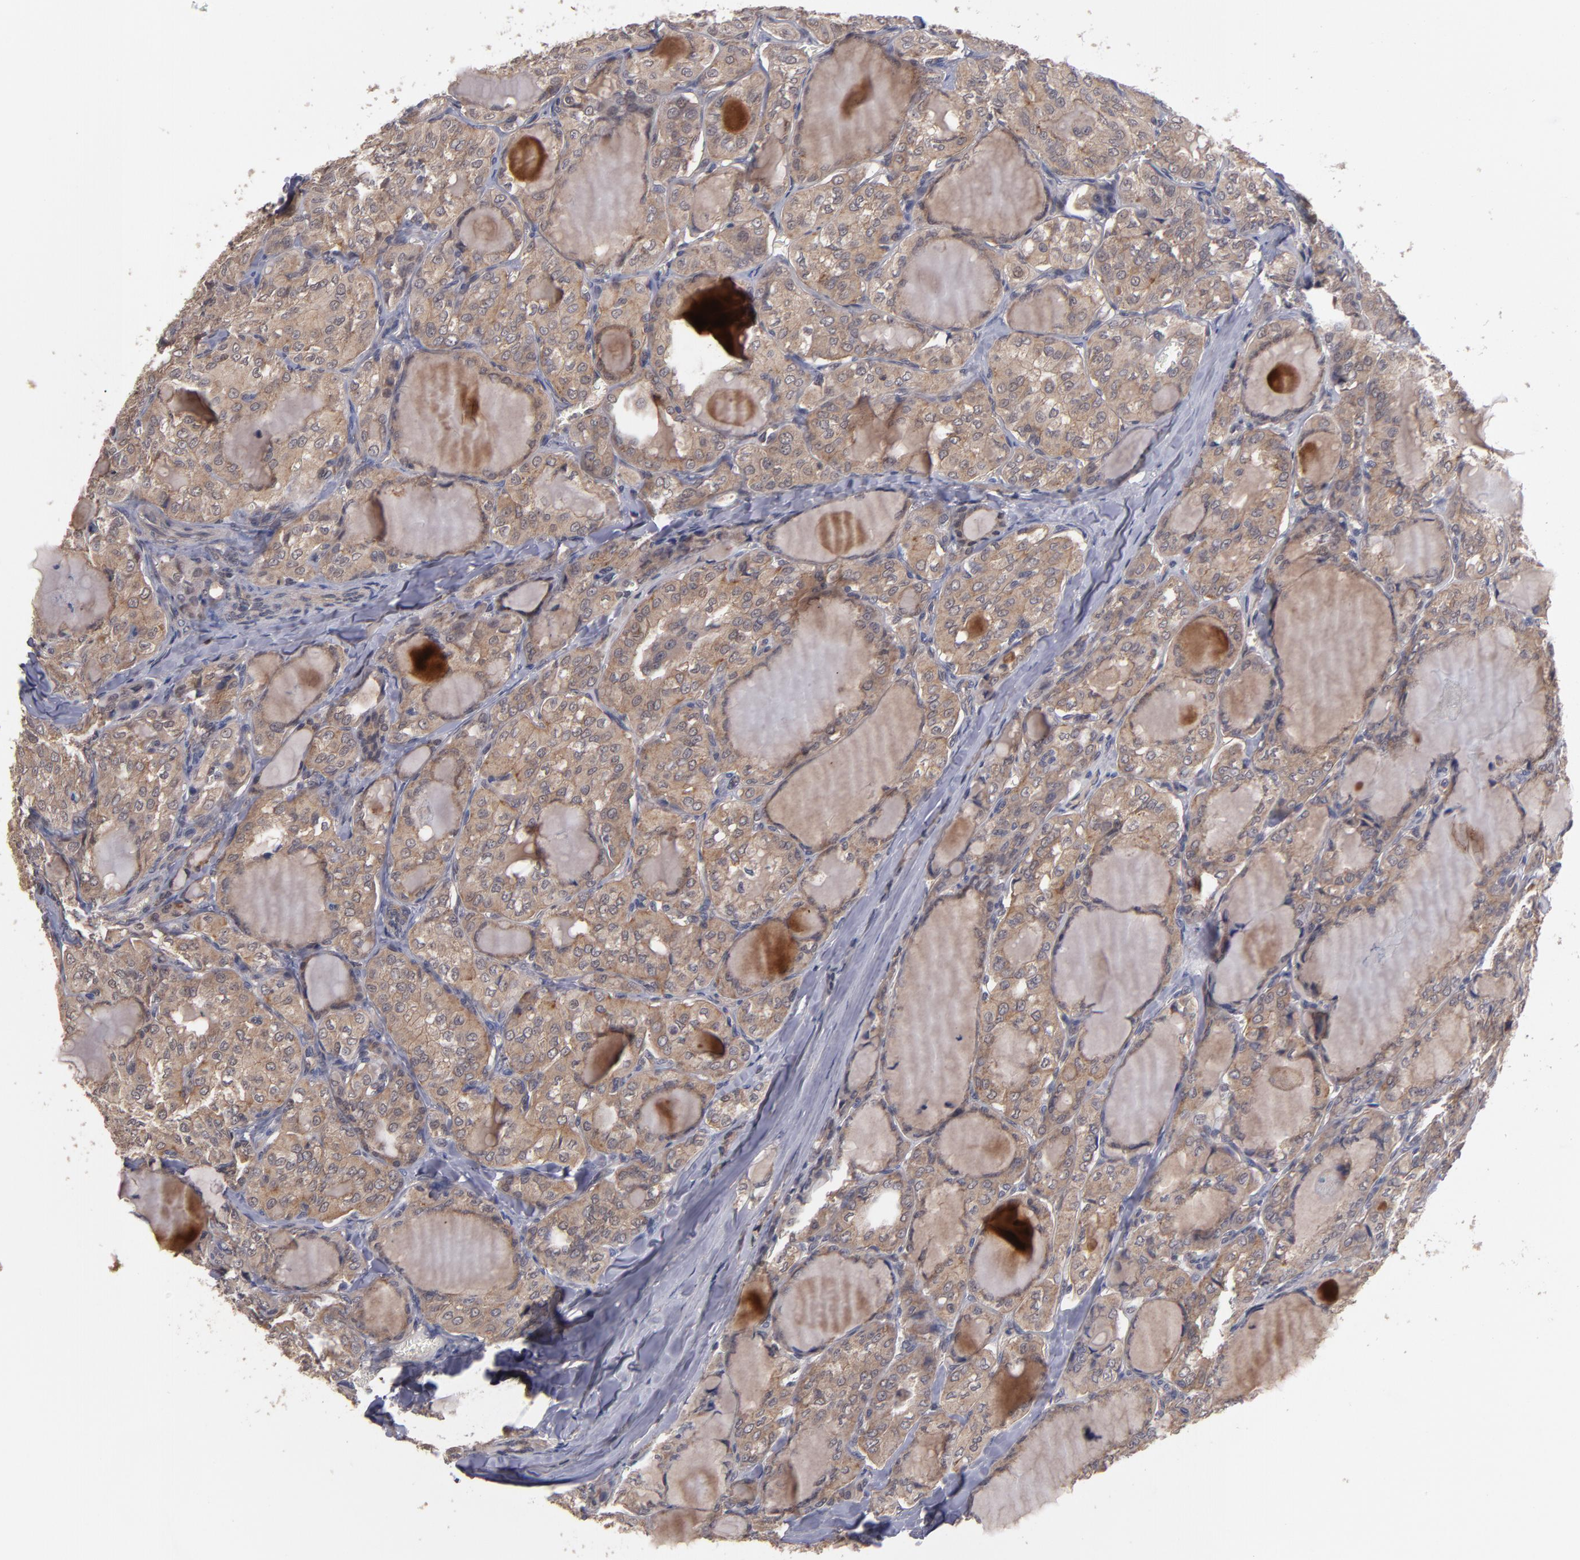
{"staining": {"intensity": "moderate", "quantity": ">75%", "location": "cytoplasmic/membranous"}, "tissue": "thyroid cancer", "cell_type": "Tumor cells", "image_type": "cancer", "snomed": [{"axis": "morphology", "description": "Papillary adenocarcinoma, NOS"}, {"axis": "topography", "description": "Thyroid gland"}], "caption": "About >75% of tumor cells in thyroid papillary adenocarcinoma reveal moderate cytoplasmic/membranous protein staining as visualized by brown immunohistochemical staining.", "gene": "CTSO", "patient": {"sex": "male", "age": 20}}